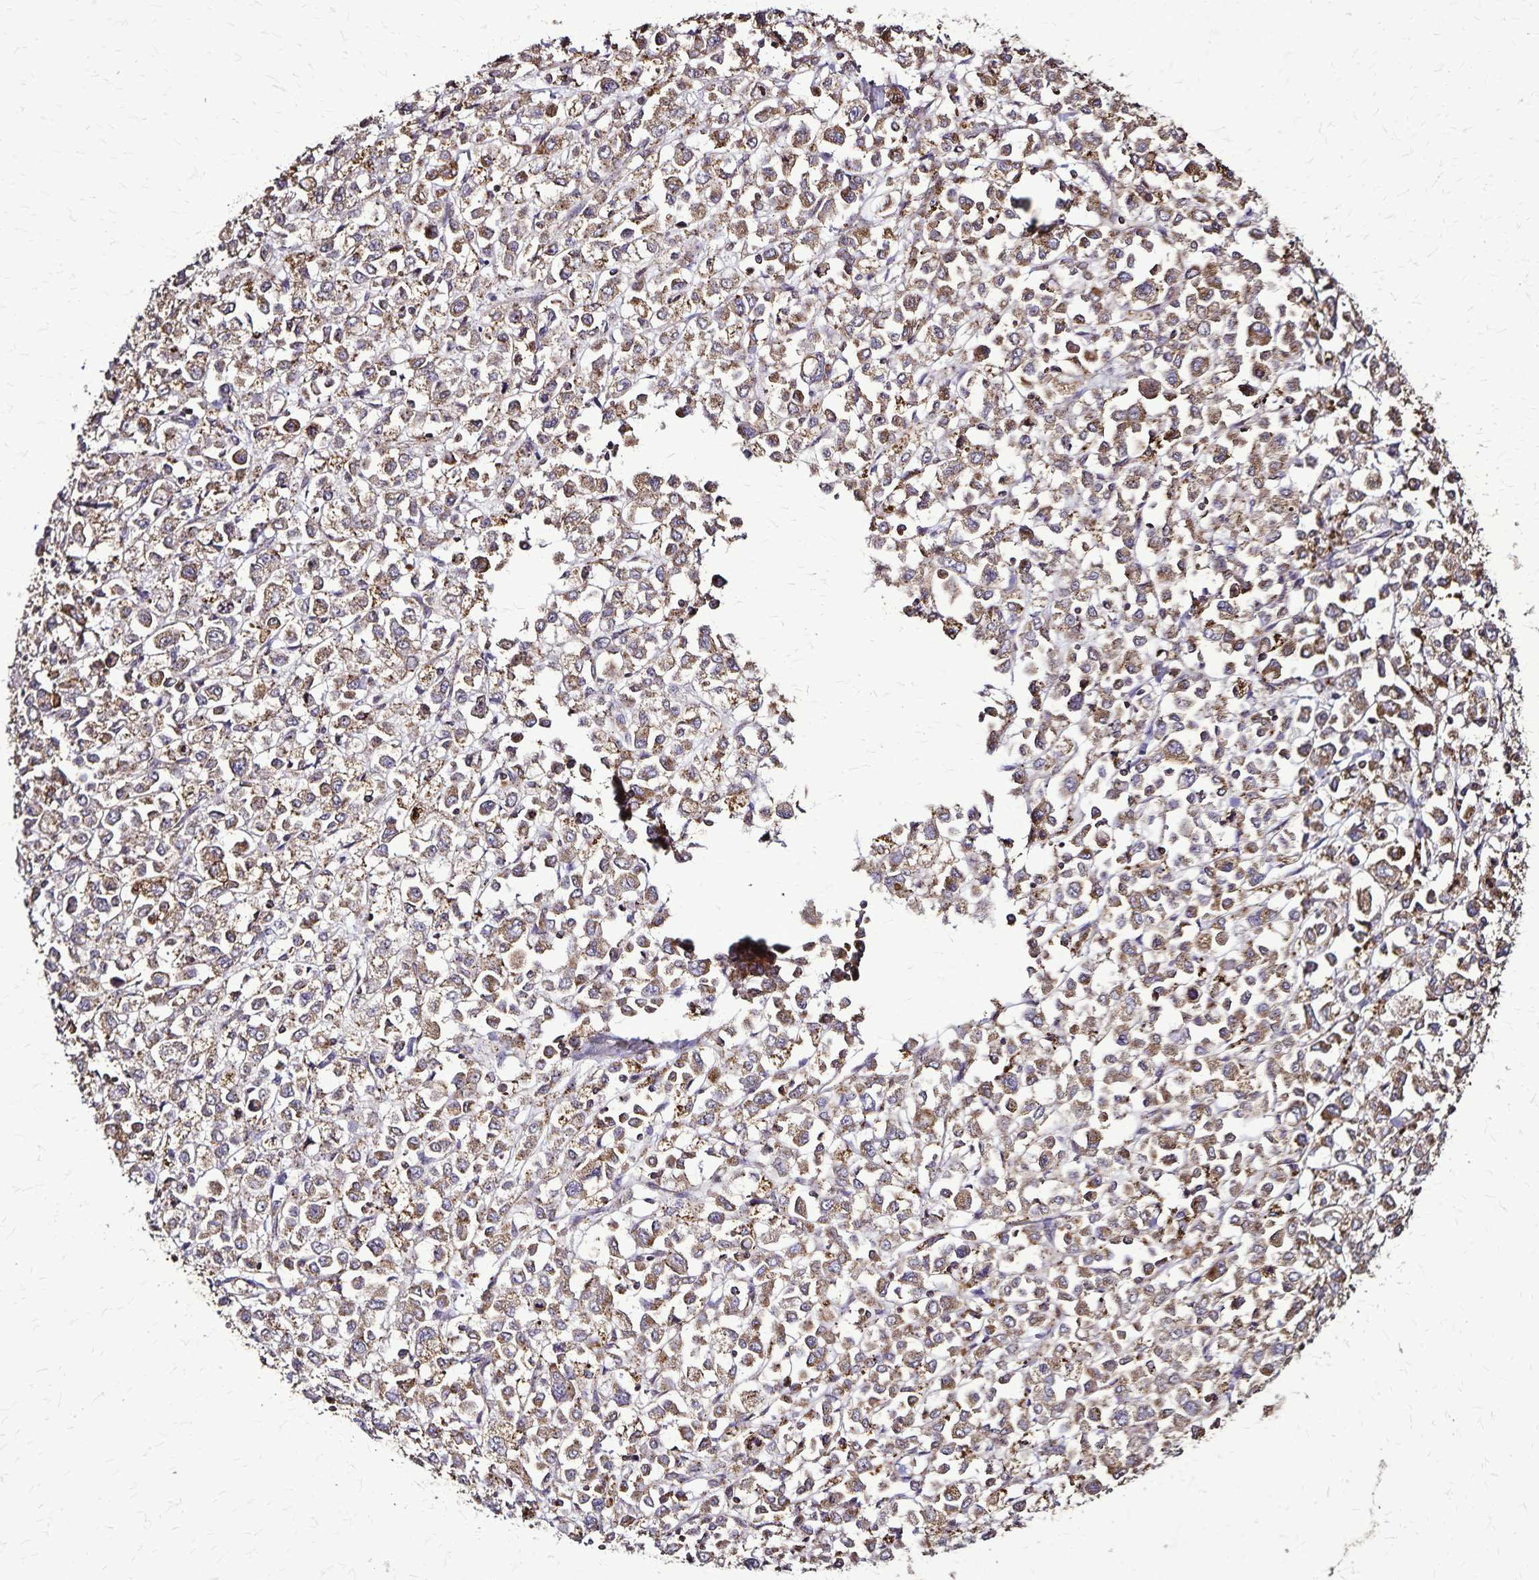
{"staining": {"intensity": "moderate", "quantity": ">75%", "location": "cytoplasmic/membranous"}, "tissue": "stomach cancer", "cell_type": "Tumor cells", "image_type": "cancer", "snomed": [{"axis": "morphology", "description": "Adenocarcinoma, NOS"}, {"axis": "topography", "description": "Stomach, upper"}], "caption": "Immunohistochemistry (IHC) (DAB (3,3'-diaminobenzidine)) staining of human stomach adenocarcinoma displays moderate cytoplasmic/membranous protein staining in approximately >75% of tumor cells. Ihc stains the protein of interest in brown and the nuclei are stained blue.", "gene": "CHMP1B", "patient": {"sex": "male", "age": 70}}